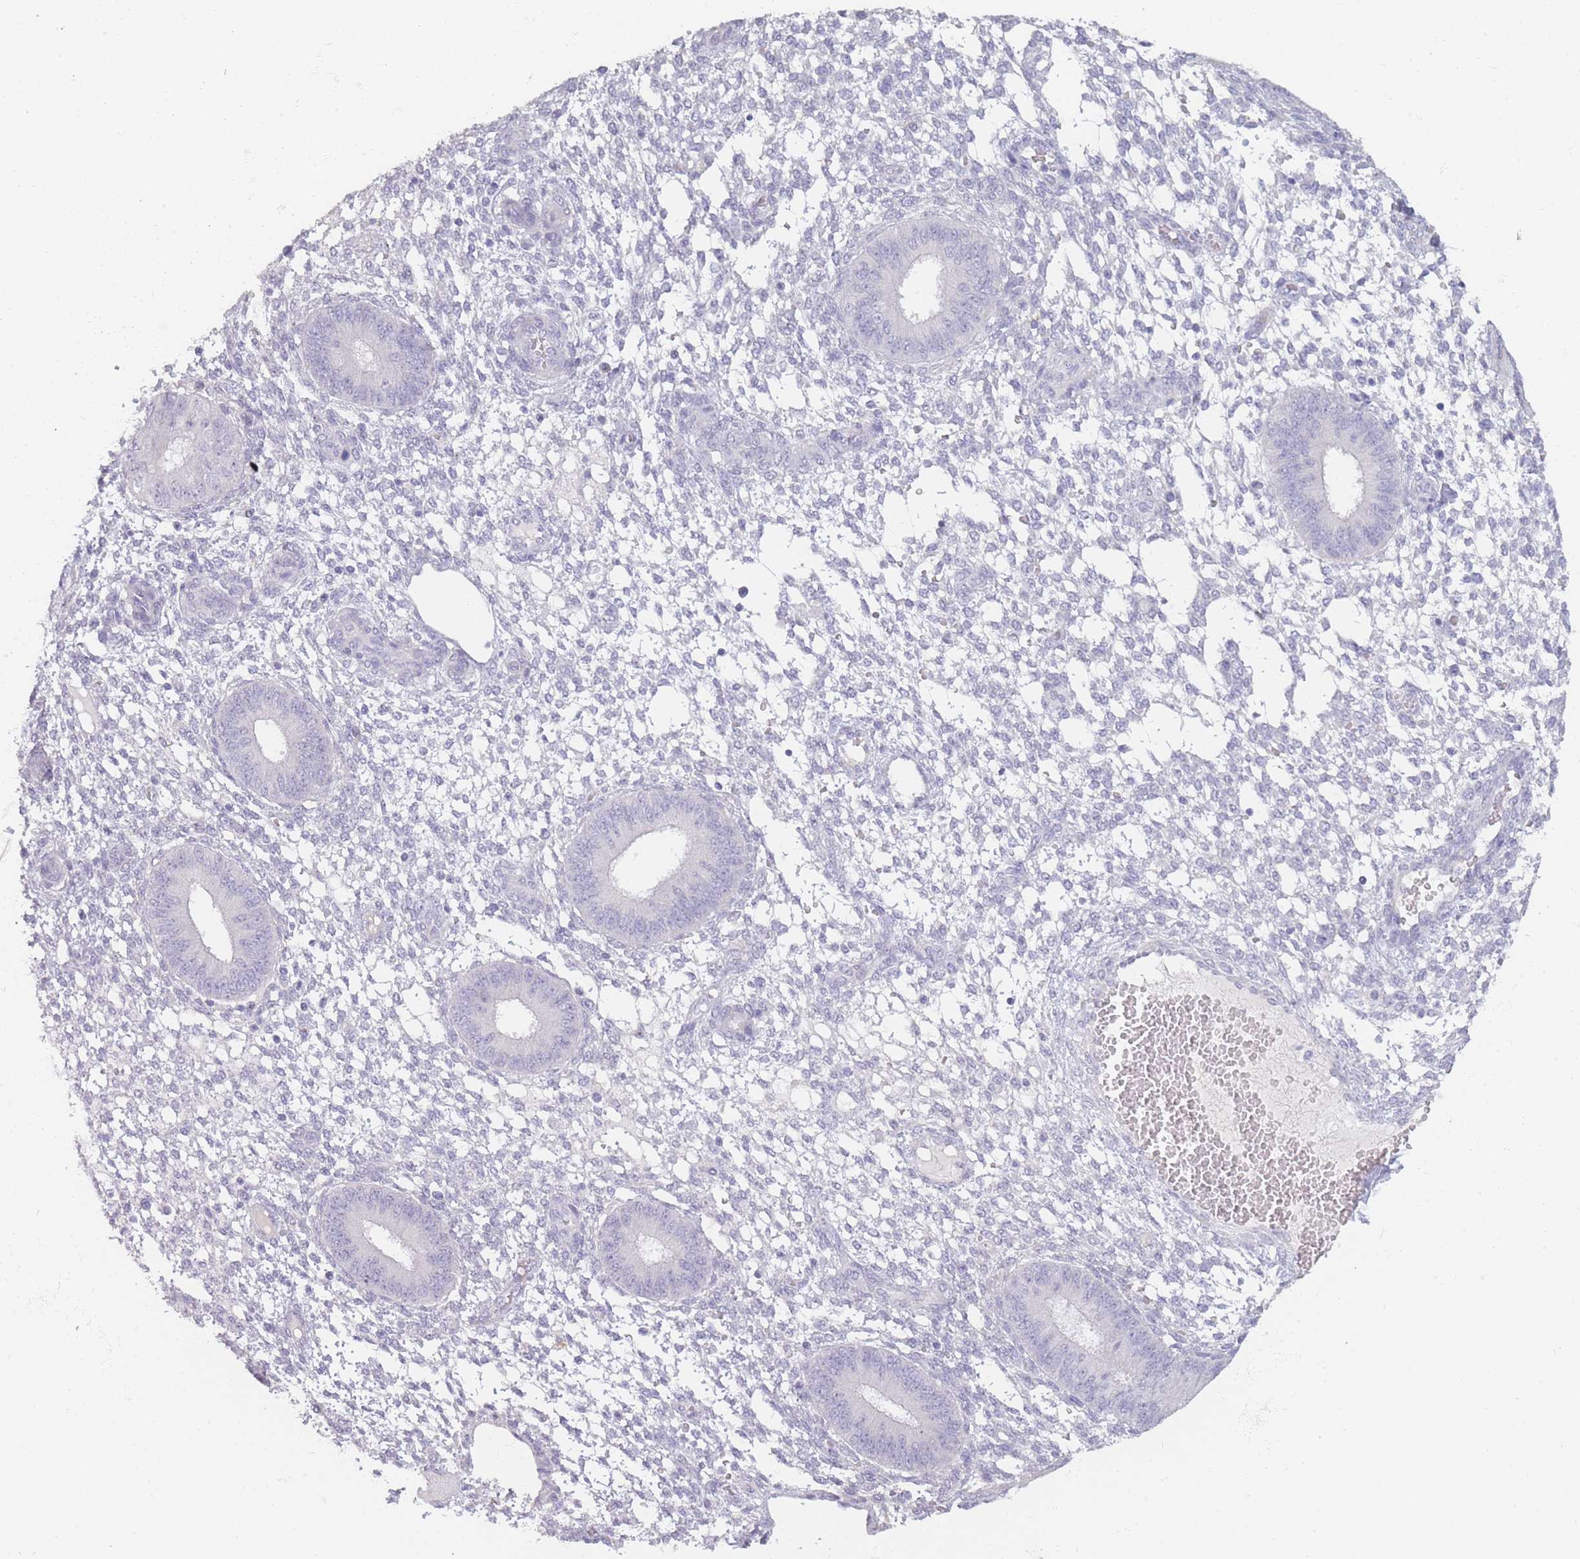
{"staining": {"intensity": "negative", "quantity": "none", "location": "none"}, "tissue": "endometrium", "cell_type": "Cells in endometrial stroma", "image_type": "normal", "snomed": [{"axis": "morphology", "description": "Normal tissue, NOS"}, {"axis": "topography", "description": "Endometrium"}], "caption": "This photomicrograph is of unremarkable endometrium stained with immunohistochemistry to label a protein in brown with the nuclei are counter-stained blue. There is no staining in cells in endometrial stroma. The staining is performed using DAB (3,3'-diaminobenzidine) brown chromogen with nuclei counter-stained in using hematoxylin.", "gene": "INS", "patient": {"sex": "female", "age": 49}}